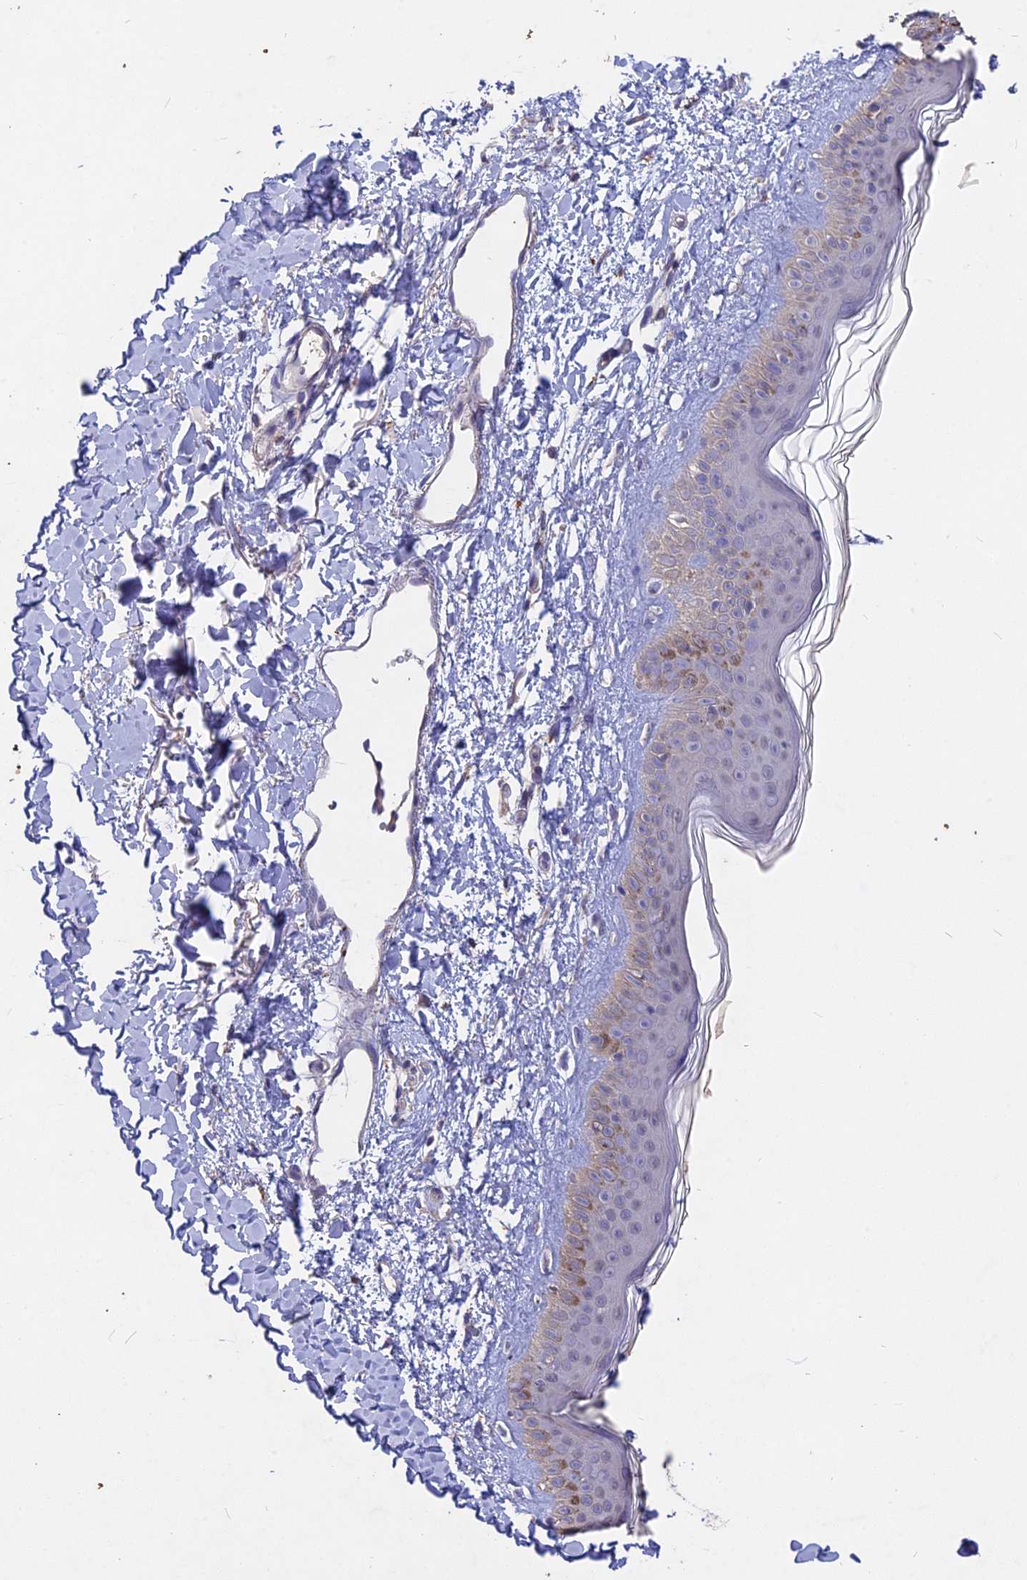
{"staining": {"intensity": "negative", "quantity": "none", "location": "none"}, "tissue": "skin", "cell_type": "Fibroblasts", "image_type": "normal", "snomed": [{"axis": "morphology", "description": "Normal tissue, NOS"}, {"axis": "topography", "description": "Skin"}], "caption": "Protein analysis of unremarkable skin reveals no significant staining in fibroblasts. Nuclei are stained in blue.", "gene": "SLC26A4", "patient": {"sex": "female", "age": 58}}